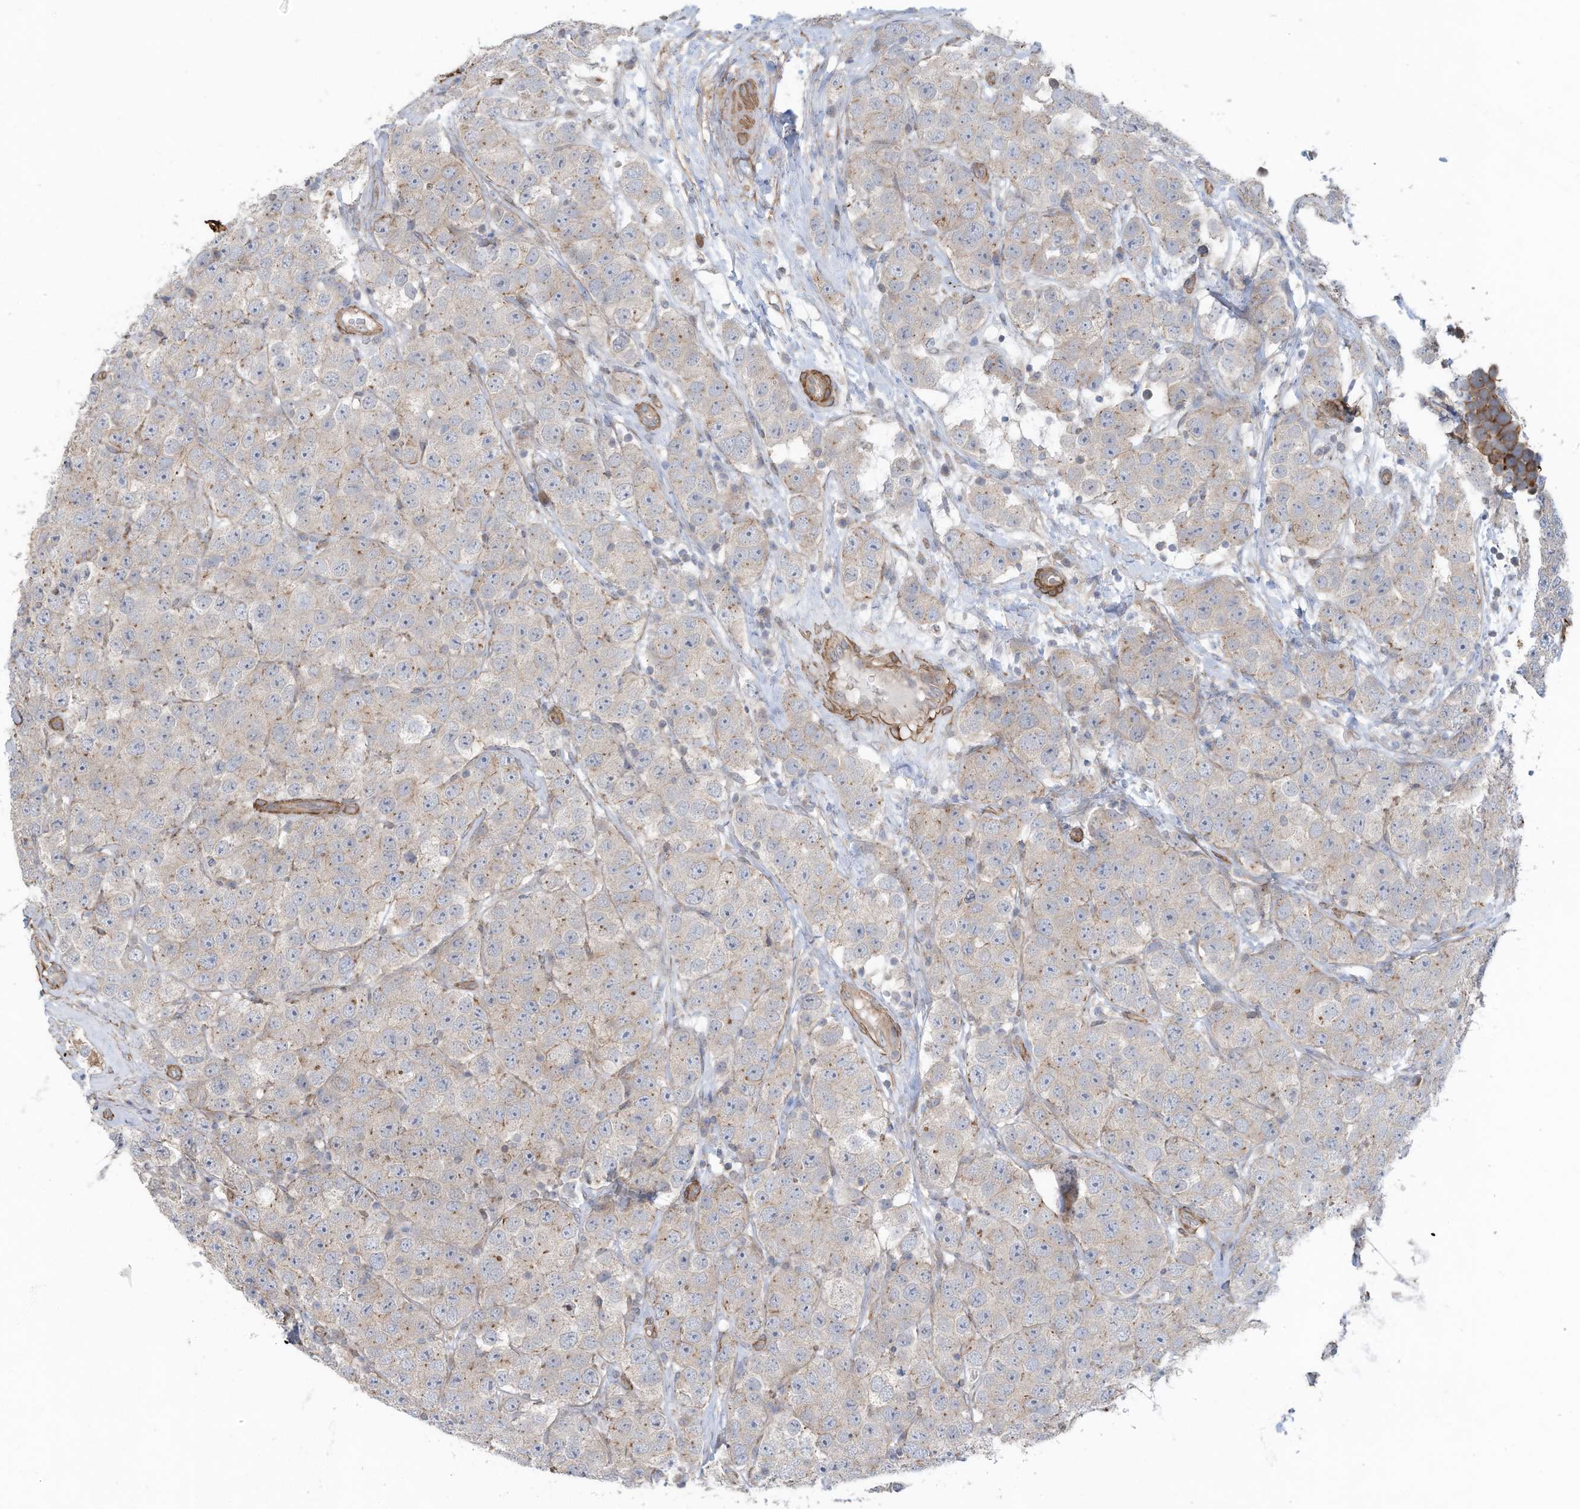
{"staining": {"intensity": "negative", "quantity": "none", "location": "none"}, "tissue": "testis cancer", "cell_type": "Tumor cells", "image_type": "cancer", "snomed": [{"axis": "morphology", "description": "Seminoma, NOS"}, {"axis": "topography", "description": "Testis"}], "caption": "The micrograph displays no staining of tumor cells in seminoma (testis).", "gene": "SLC17A7", "patient": {"sex": "male", "age": 28}}